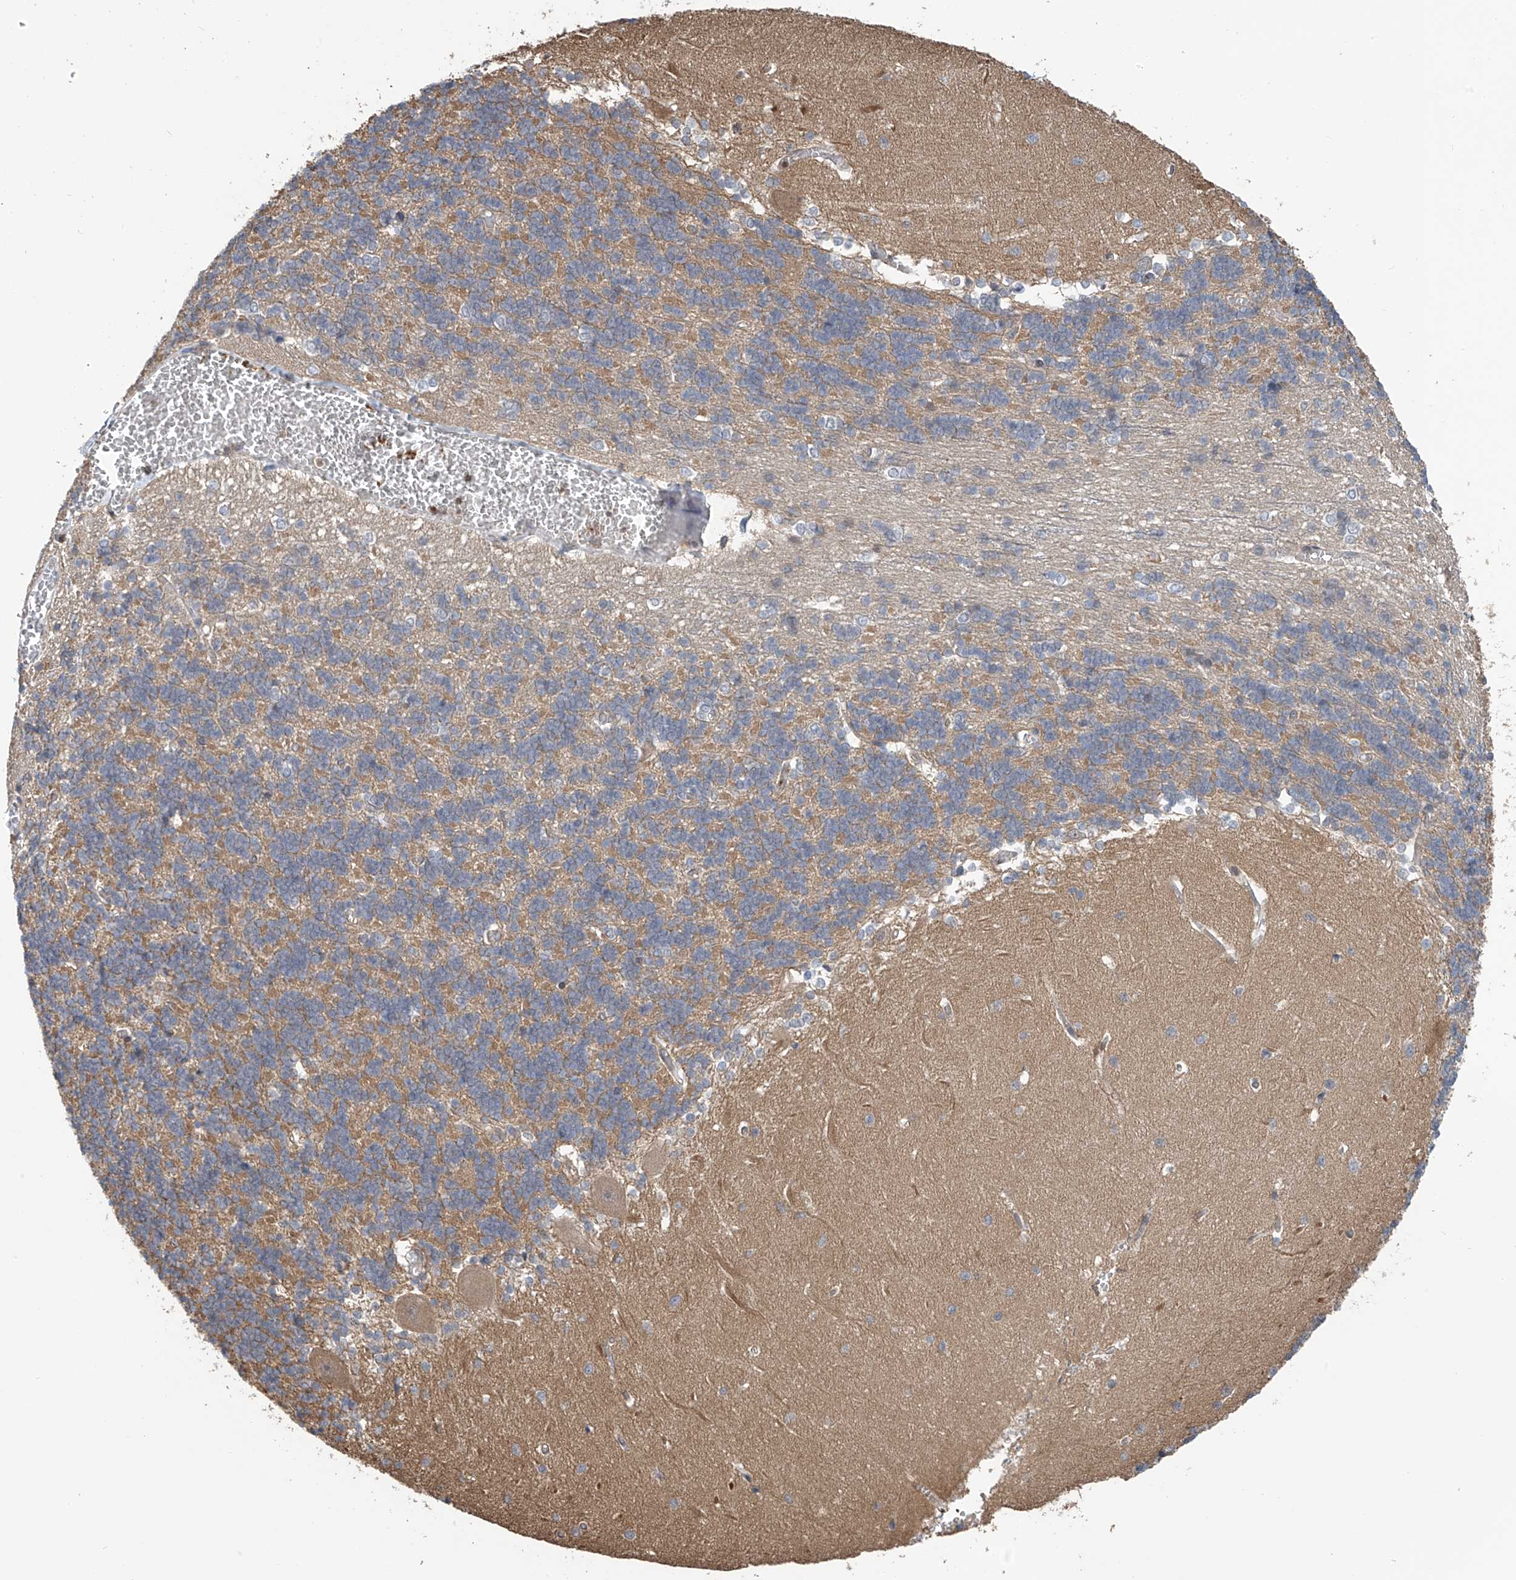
{"staining": {"intensity": "weak", "quantity": "25%-75%", "location": "cytoplasmic/membranous"}, "tissue": "cerebellum", "cell_type": "Cells in granular layer", "image_type": "normal", "snomed": [{"axis": "morphology", "description": "Normal tissue, NOS"}, {"axis": "topography", "description": "Cerebellum"}], "caption": "Immunohistochemistry image of unremarkable human cerebellum stained for a protein (brown), which exhibits low levels of weak cytoplasmic/membranous positivity in about 25%-75% of cells in granular layer.", "gene": "DNAJC9", "patient": {"sex": "male", "age": 37}}